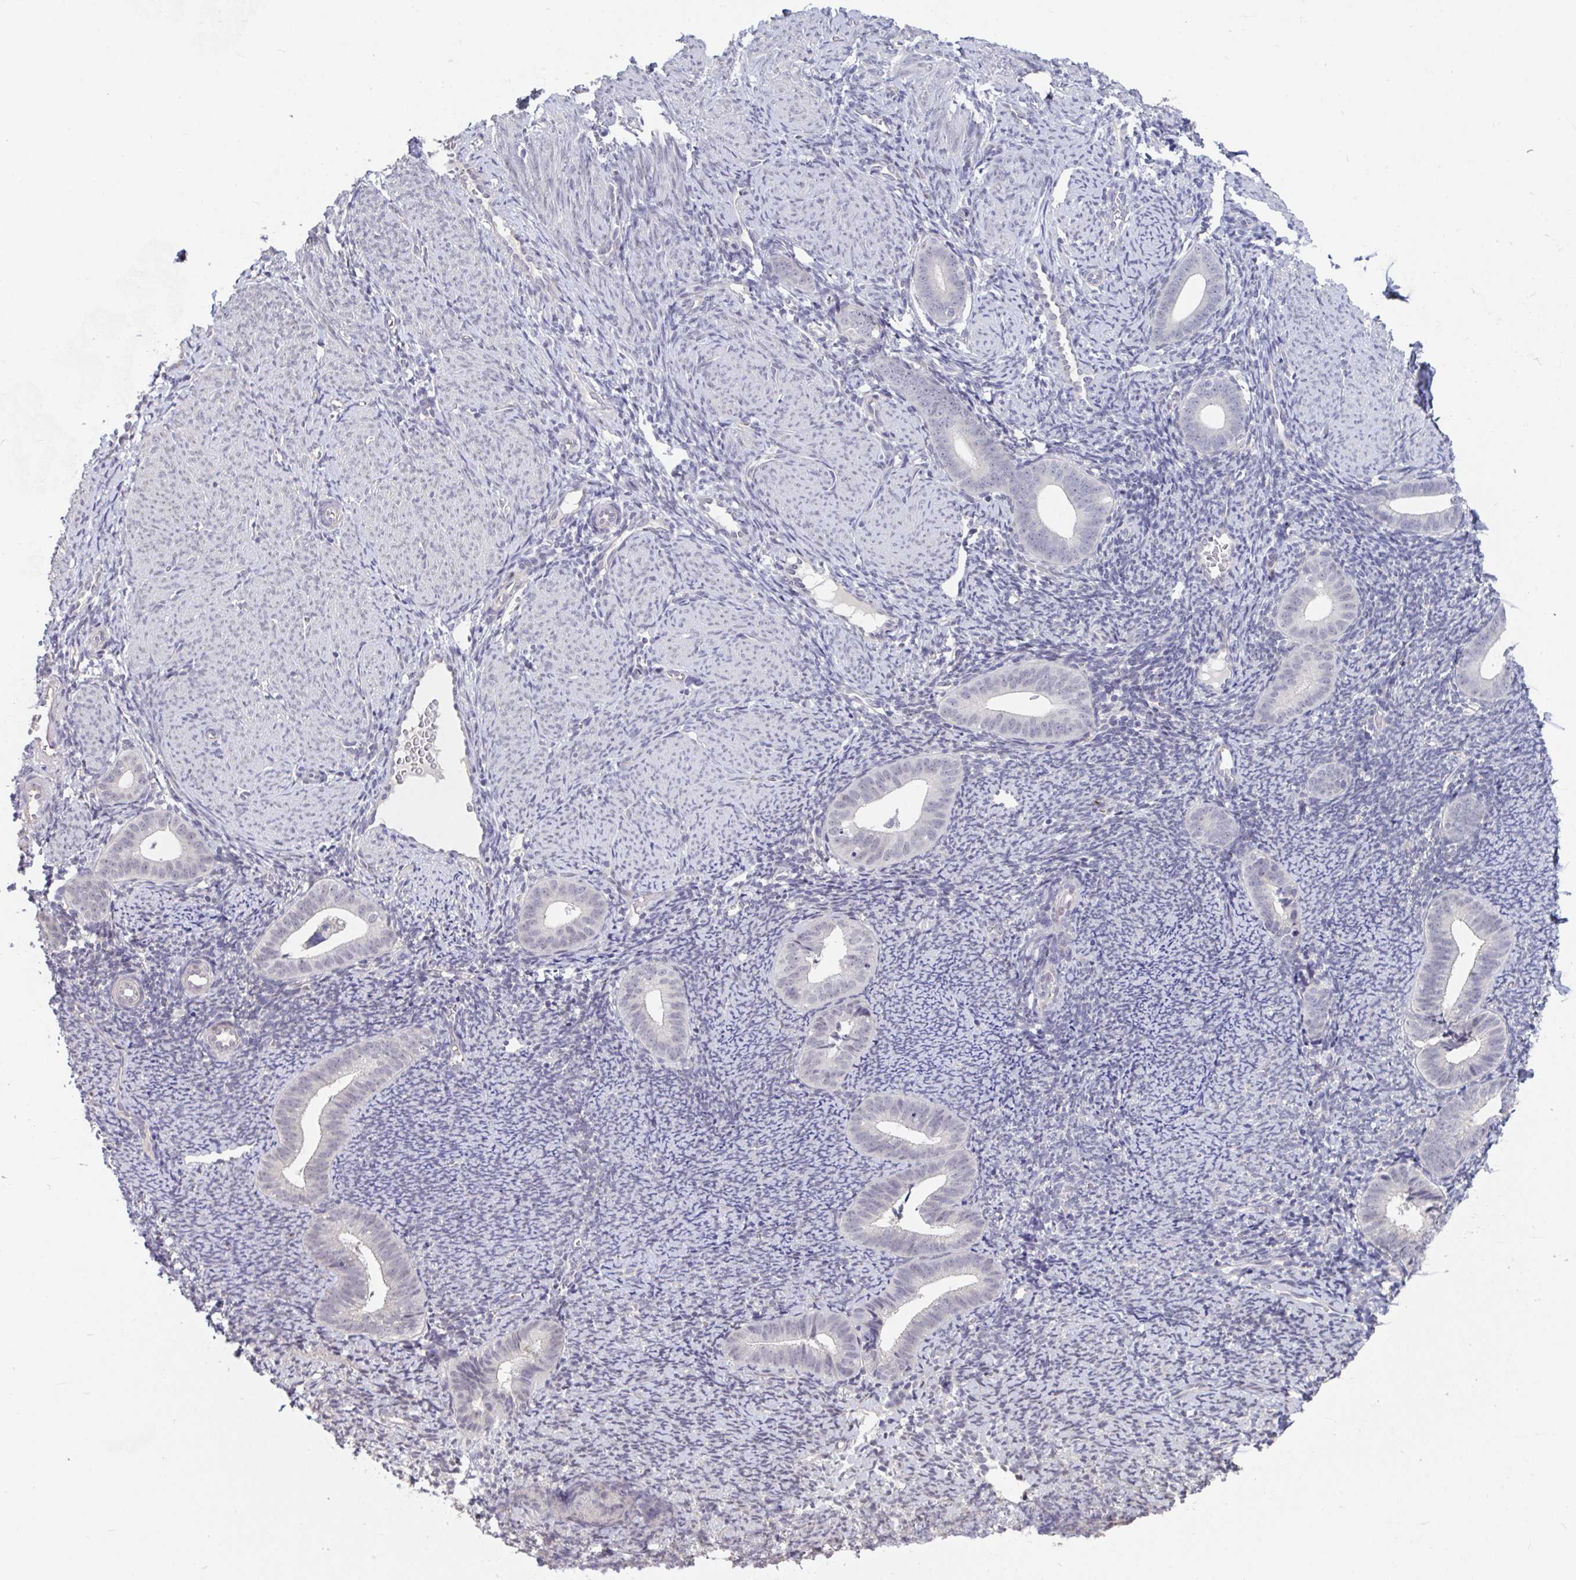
{"staining": {"intensity": "negative", "quantity": "none", "location": "none"}, "tissue": "endometrium", "cell_type": "Cells in endometrial stroma", "image_type": "normal", "snomed": [{"axis": "morphology", "description": "Normal tissue, NOS"}, {"axis": "topography", "description": "Endometrium"}], "caption": "The immunohistochemistry (IHC) photomicrograph has no significant staining in cells in endometrial stroma of endometrium. Brightfield microscopy of immunohistochemistry stained with DAB (brown) and hematoxylin (blue), captured at high magnification.", "gene": "FAM156A", "patient": {"sex": "female", "age": 39}}